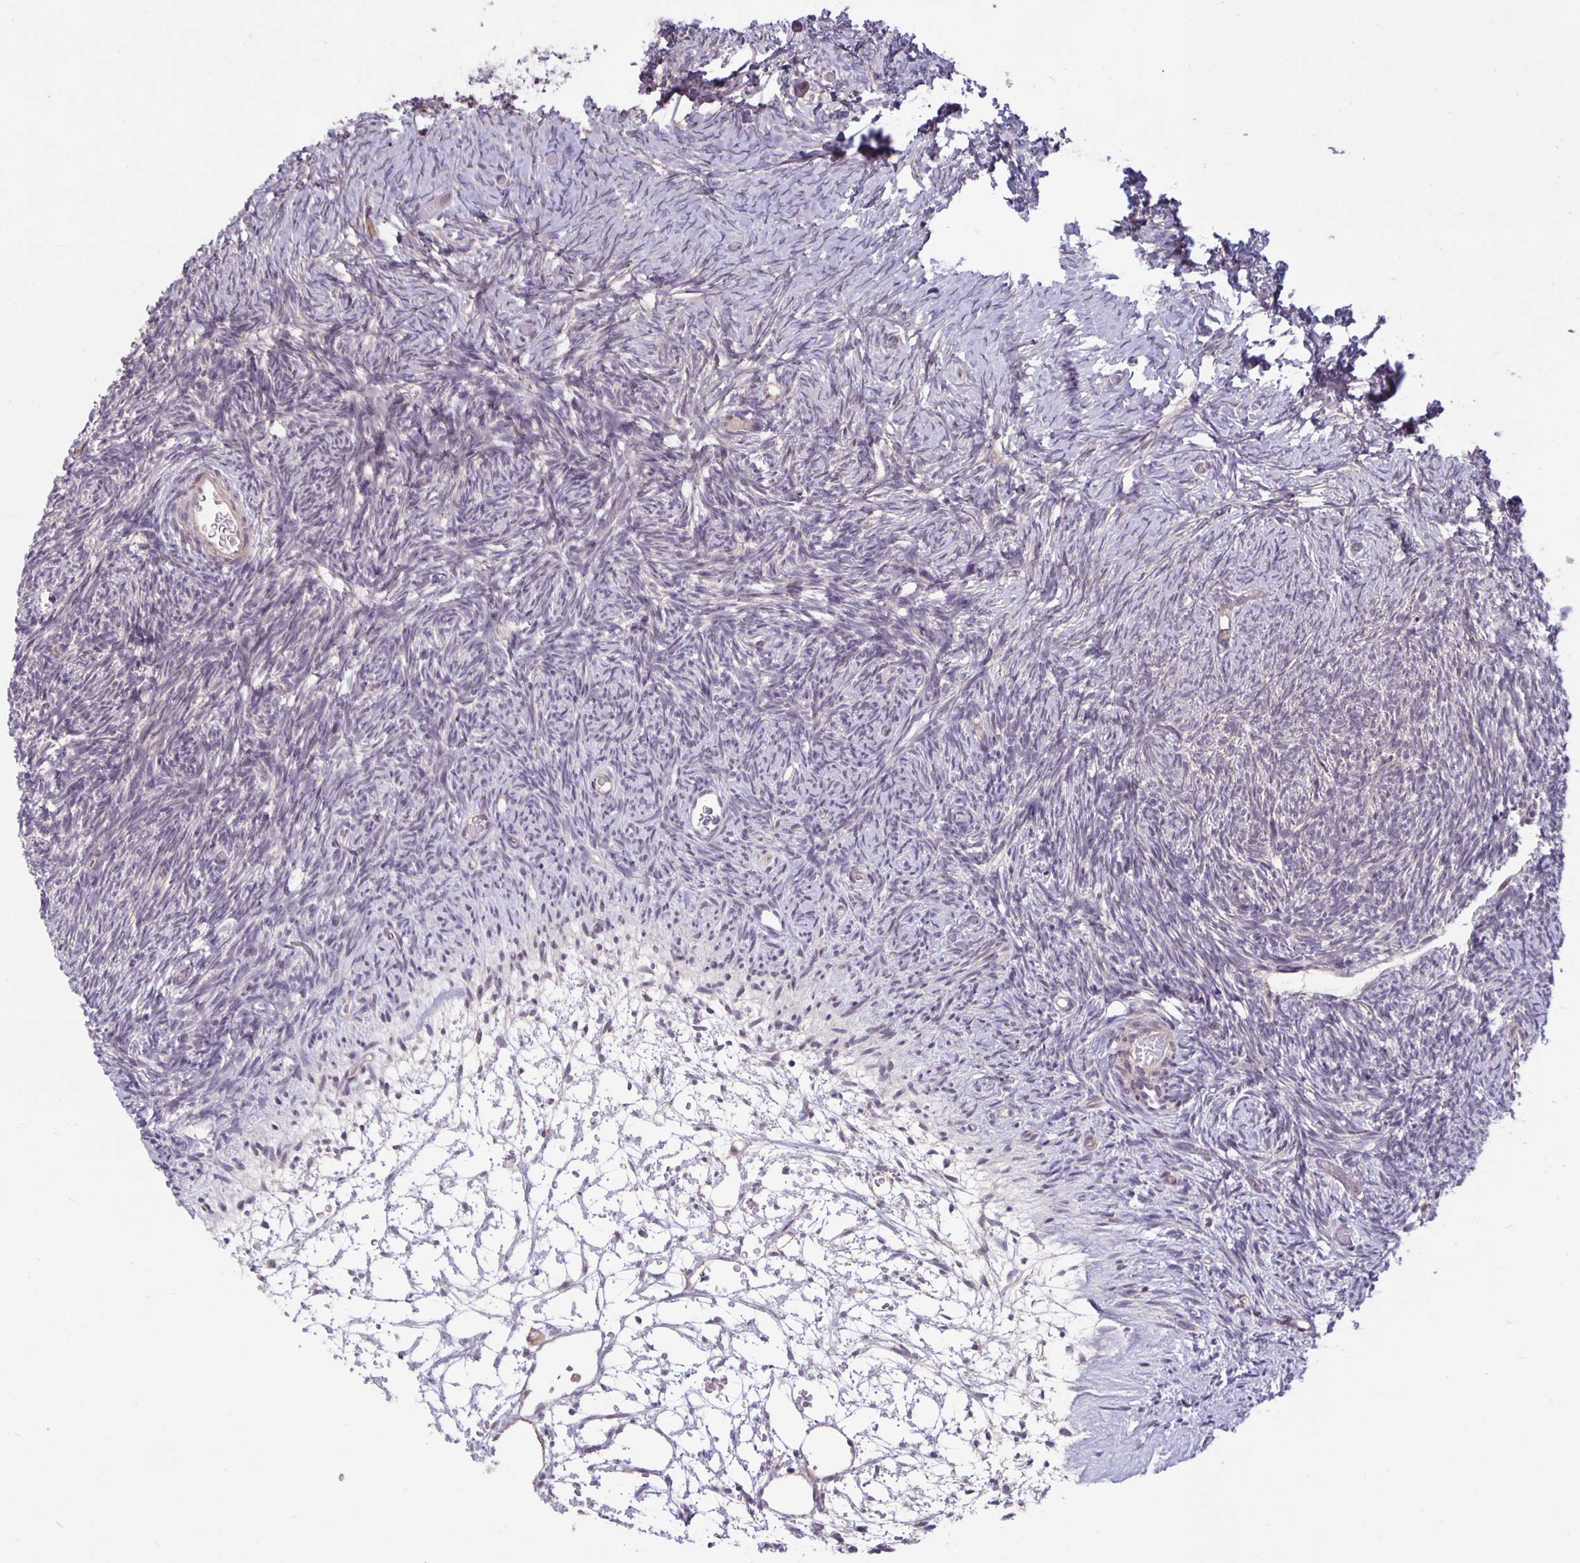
{"staining": {"intensity": "negative", "quantity": "none", "location": "none"}, "tissue": "ovary", "cell_type": "Ovarian stroma cells", "image_type": "normal", "snomed": [{"axis": "morphology", "description": "Normal tissue, NOS"}, {"axis": "topography", "description": "Ovary"}], "caption": "Immunohistochemistry (IHC) image of benign ovary: human ovary stained with DAB shows no significant protein staining in ovarian stroma cells. (DAB (3,3'-diaminobenzidine) immunohistochemistry with hematoxylin counter stain).", "gene": "ARVCF", "patient": {"sex": "female", "age": 39}}